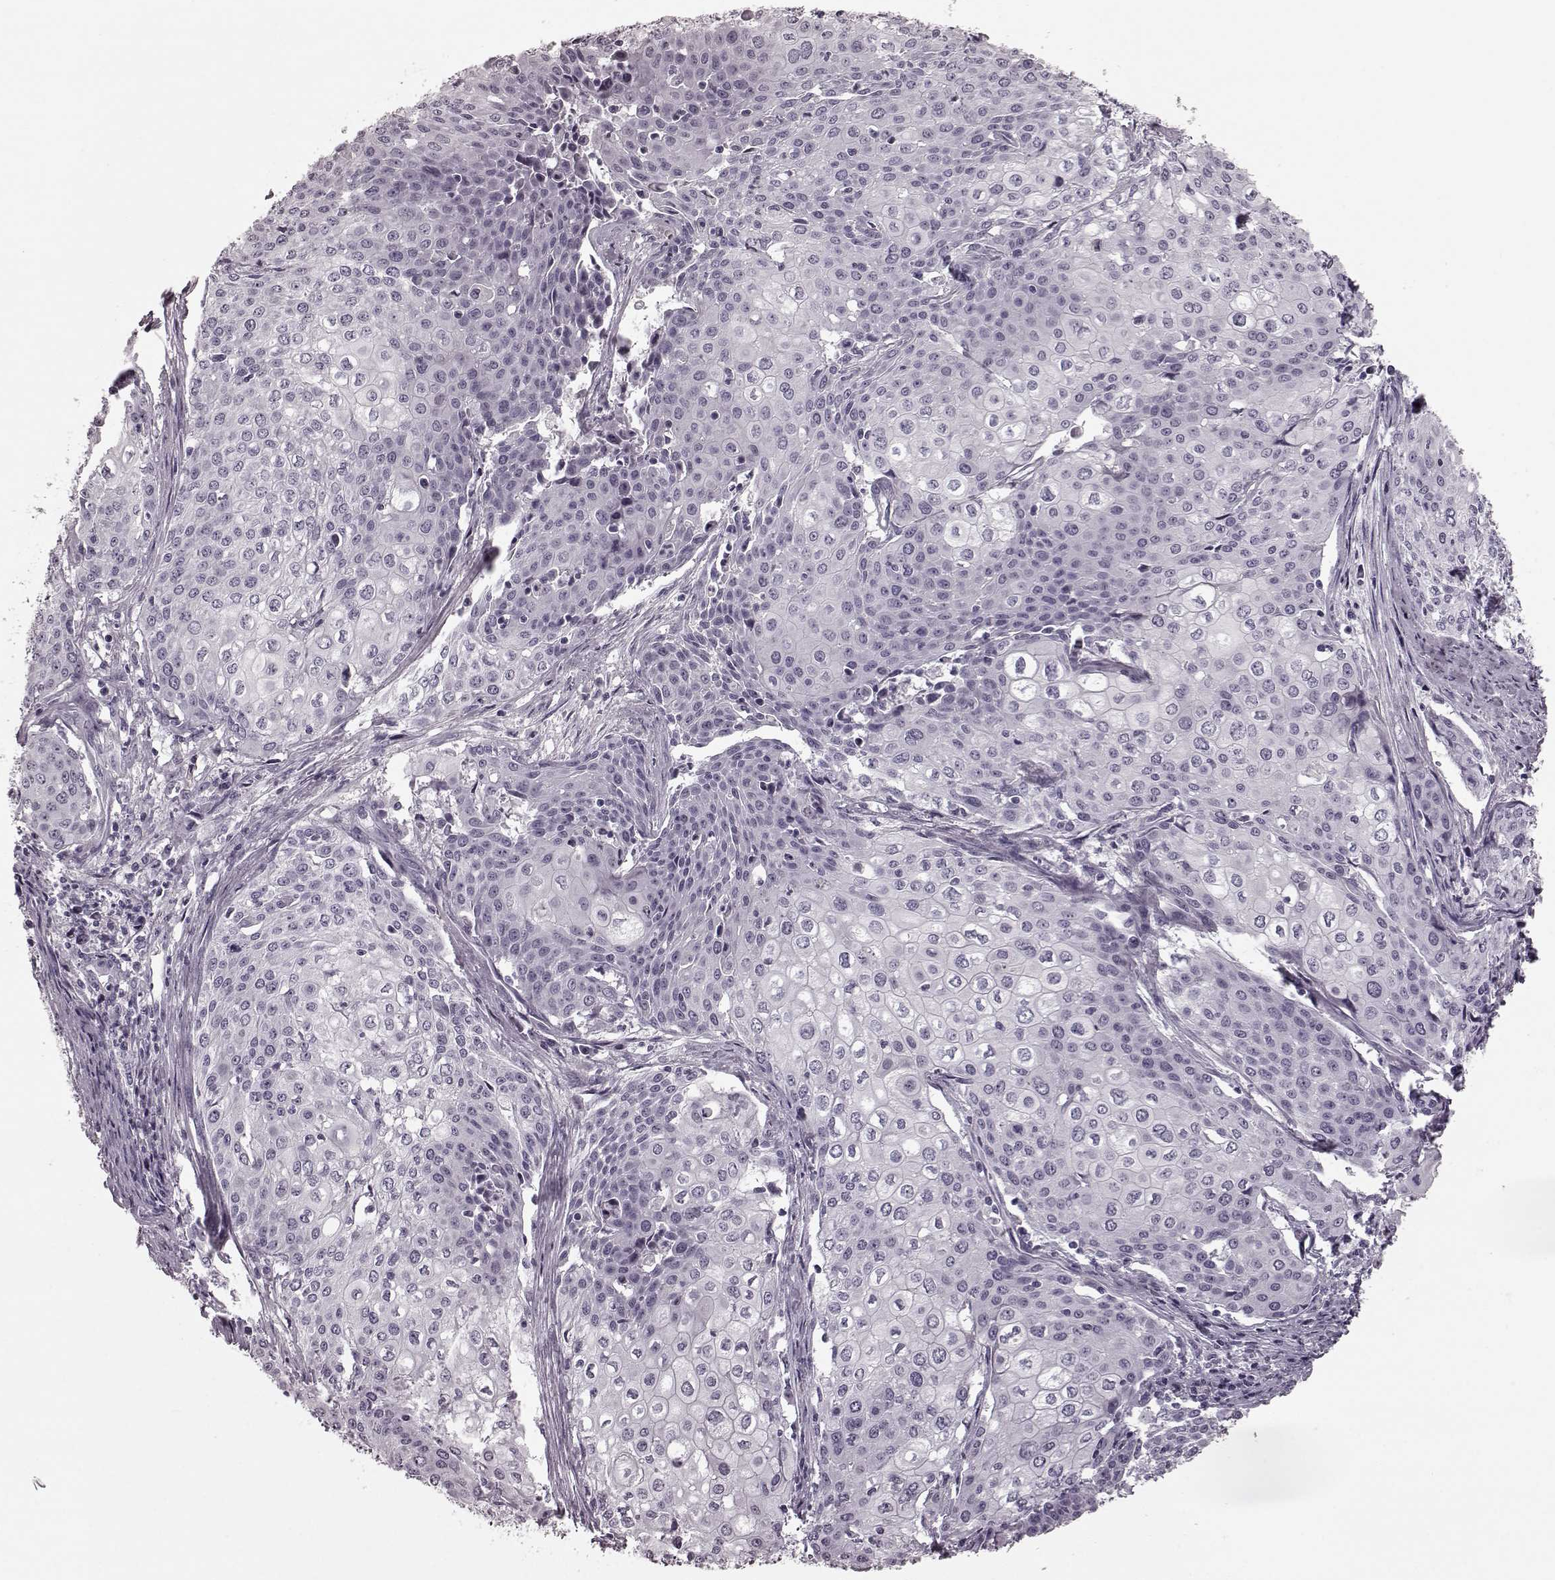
{"staining": {"intensity": "negative", "quantity": "none", "location": "none"}, "tissue": "cervical cancer", "cell_type": "Tumor cells", "image_type": "cancer", "snomed": [{"axis": "morphology", "description": "Squamous cell carcinoma, NOS"}, {"axis": "topography", "description": "Cervix"}], "caption": "Protein analysis of cervical squamous cell carcinoma reveals no significant staining in tumor cells.", "gene": "CST7", "patient": {"sex": "female", "age": 39}}